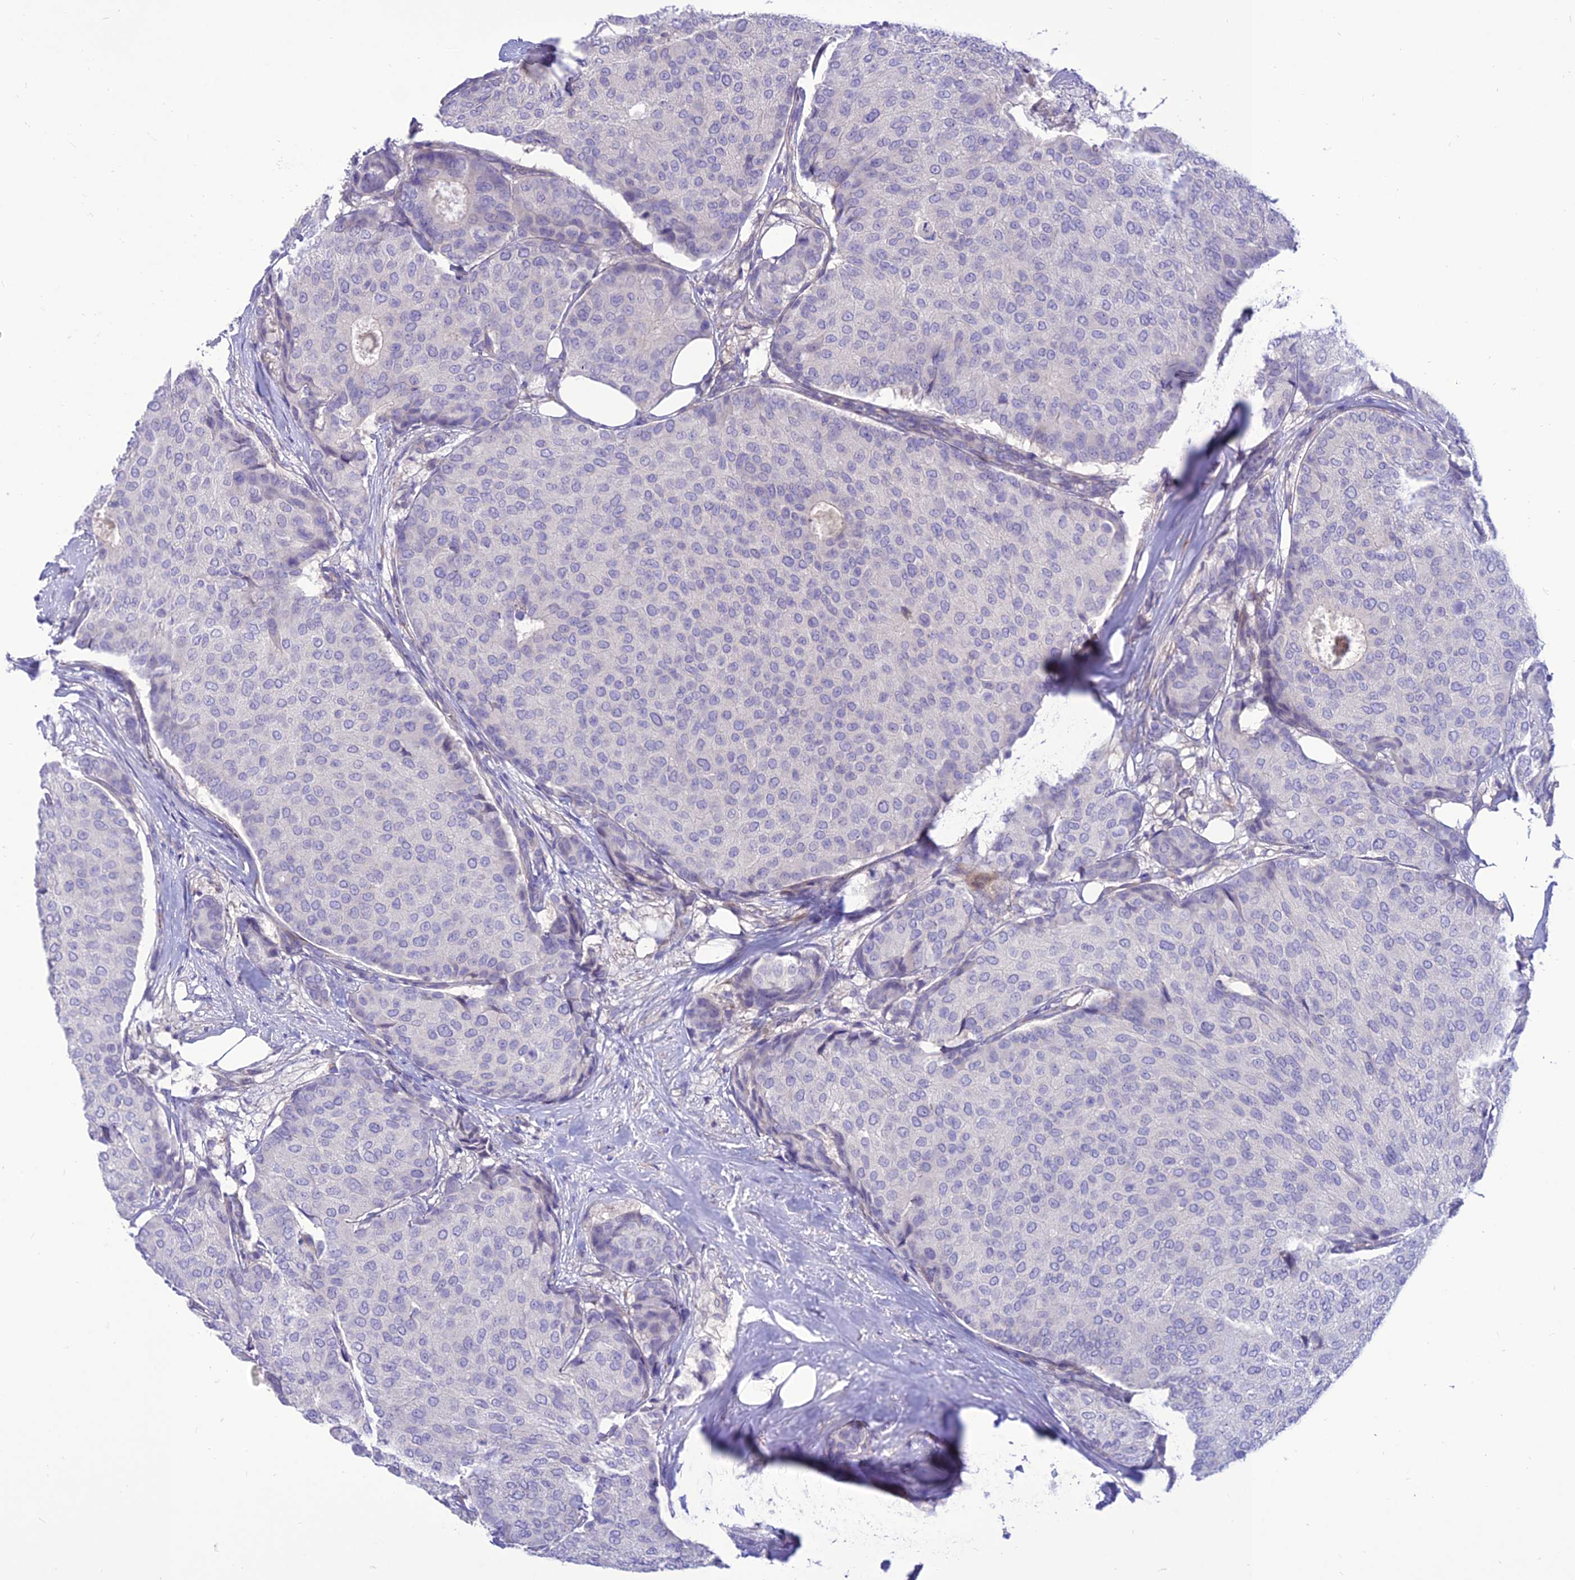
{"staining": {"intensity": "negative", "quantity": "none", "location": "none"}, "tissue": "breast cancer", "cell_type": "Tumor cells", "image_type": "cancer", "snomed": [{"axis": "morphology", "description": "Duct carcinoma"}, {"axis": "topography", "description": "Breast"}], "caption": "Tumor cells are negative for brown protein staining in breast cancer.", "gene": "TEKT3", "patient": {"sex": "female", "age": 75}}